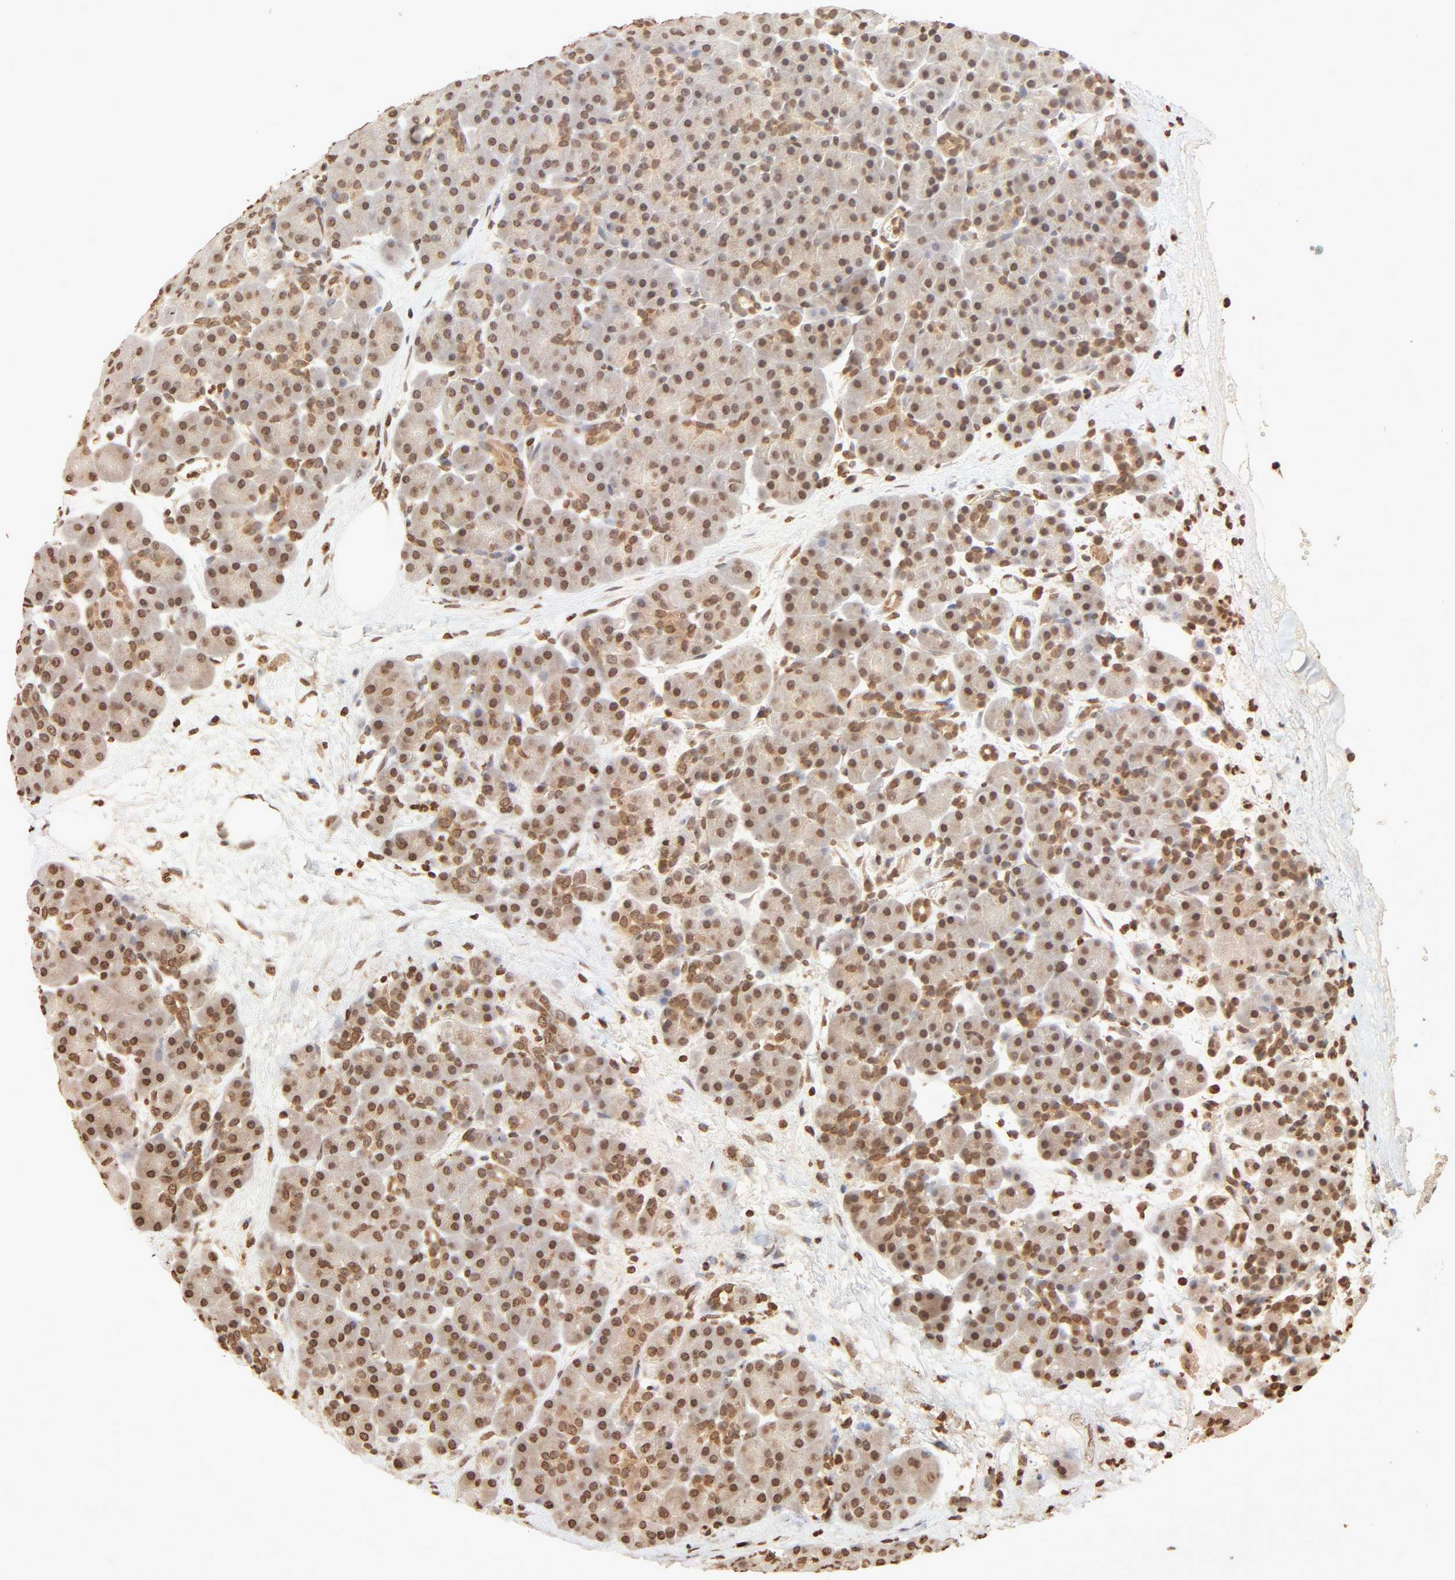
{"staining": {"intensity": "strong", "quantity": ">75%", "location": "cytoplasmic/membranous,nuclear"}, "tissue": "pancreas", "cell_type": "Exocrine glandular cells", "image_type": "normal", "snomed": [{"axis": "morphology", "description": "Normal tissue, NOS"}, {"axis": "topography", "description": "Pancreas"}], "caption": "Immunohistochemical staining of normal pancreas displays >75% levels of strong cytoplasmic/membranous,nuclear protein positivity in about >75% of exocrine glandular cells.", "gene": "TBL1X", "patient": {"sex": "male", "age": 66}}